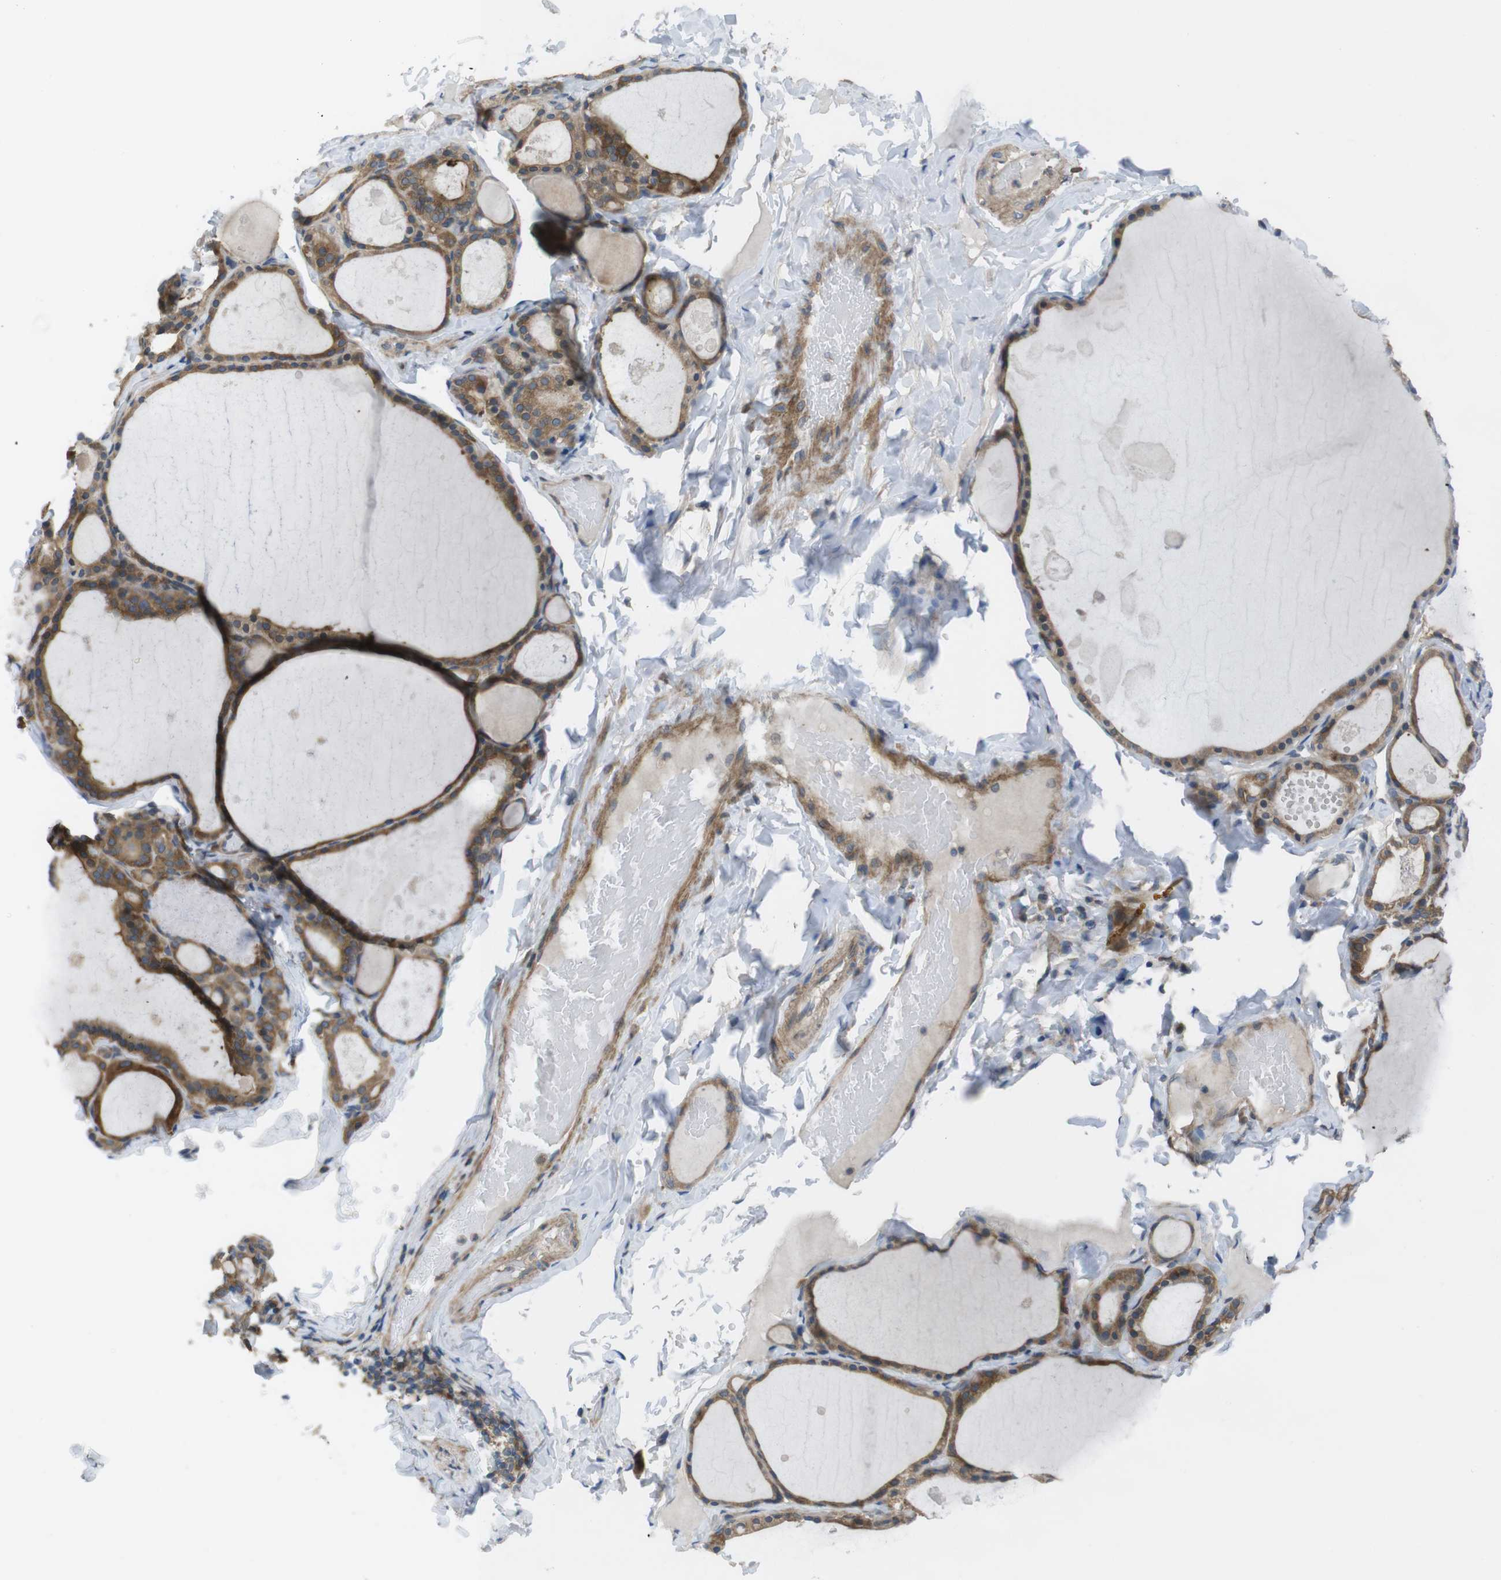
{"staining": {"intensity": "strong", "quantity": ">75%", "location": "cytoplasmic/membranous"}, "tissue": "thyroid gland", "cell_type": "Glandular cells", "image_type": "normal", "snomed": [{"axis": "morphology", "description": "Normal tissue, NOS"}, {"axis": "topography", "description": "Thyroid gland"}], "caption": "This image shows normal thyroid gland stained with immunohistochemistry to label a protein in brown. The cytoplasmic/membranous of glandular cells show strong positivity for the protein. Nuclei are counter-stained blue.", "gene": "MTHFD1L", "patient": {"sex": "male", "age": 56}}